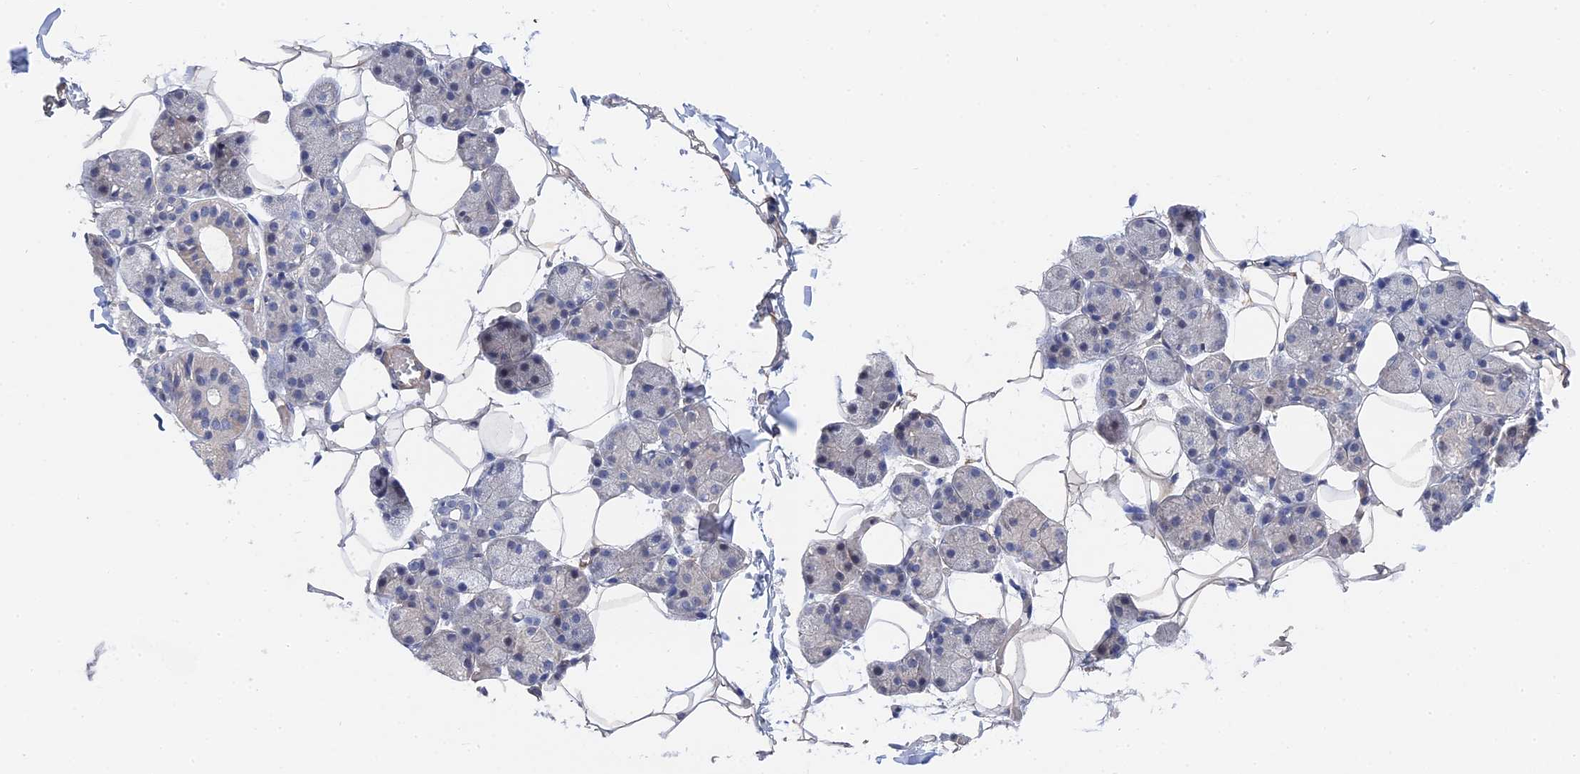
{"staining": {"intensity": "weak", "quantity": "<25%", "location": "cytoplasmic/membranous"}, "tissue": "salivary gland", "cell_type": "Glandular cells", "image_type": "normal", "snomed": [{"axis": "morphology", "description": "Normal tissue, NOS"}, {"axis": "topography", "description": "Salivary gland"}], "caption": "Glandular cells show no significant staining in unremarkable salivary gland.", "gene": "MTHFSD", "patient": {"sex": "female", "age": 33}}